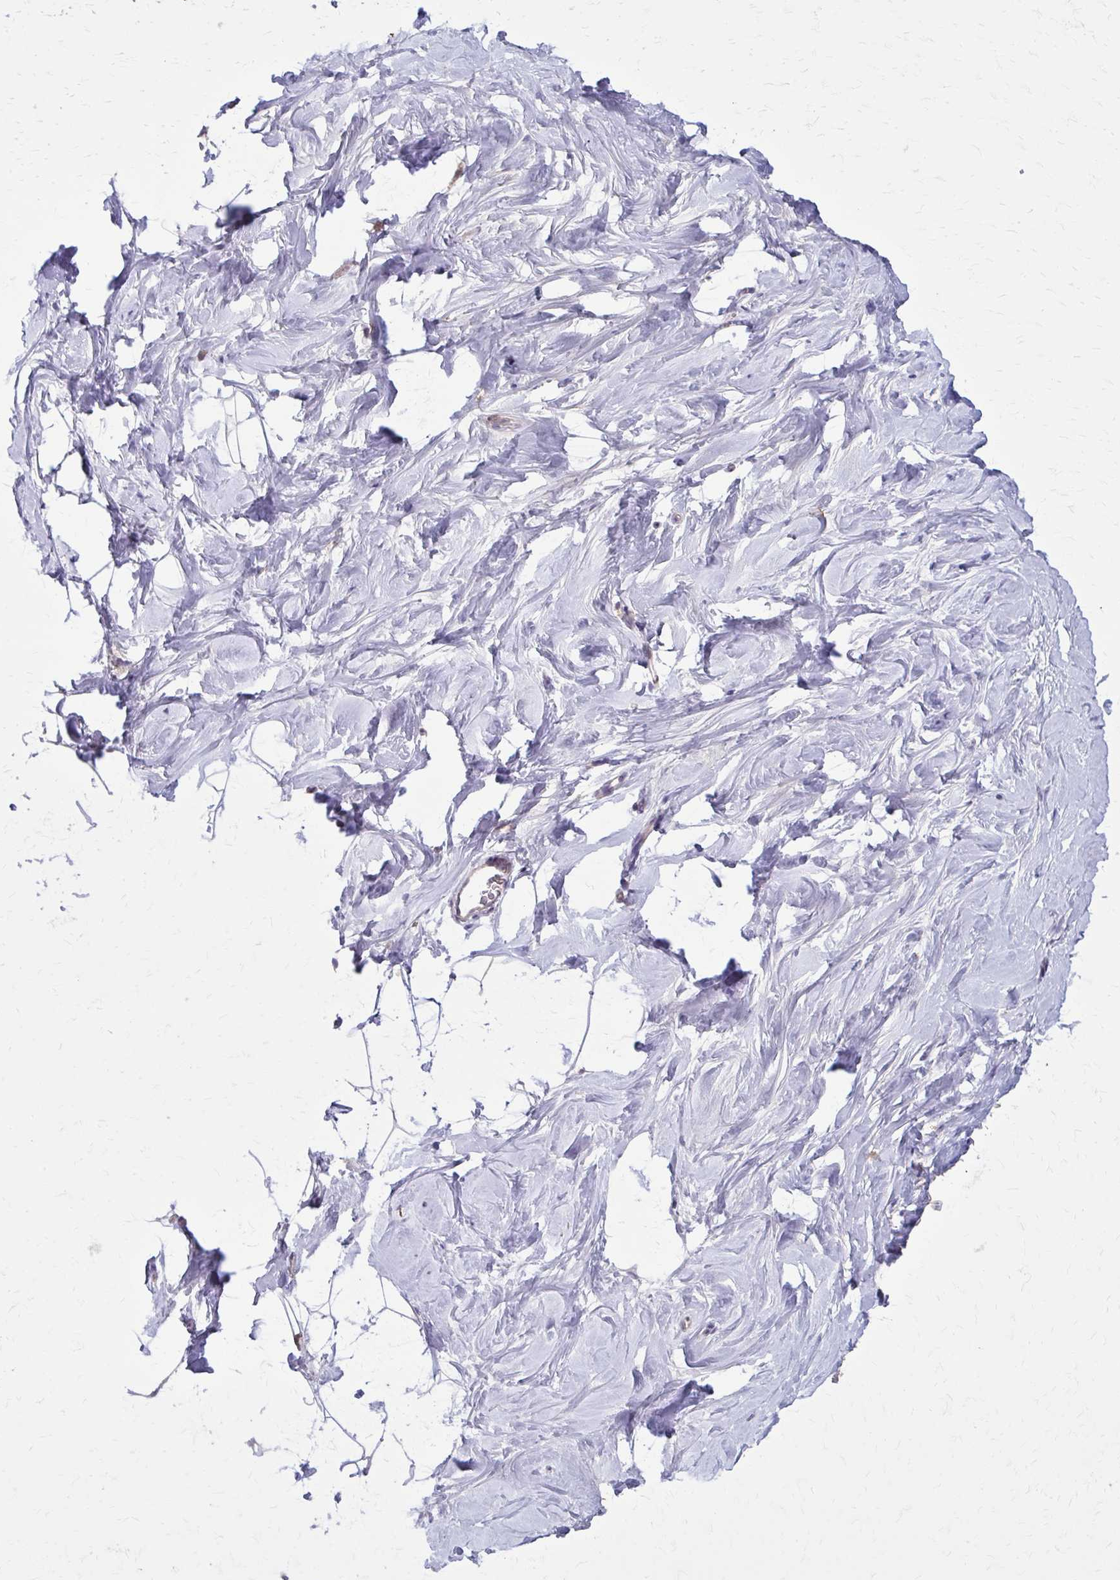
{"staining": {"intensity": "negative", "quantity": "none", "location": "none"}, "tissue": "breast", "cell_type": "Adipocytes", "image_type": "normal", "snomed": [{"axis": "morphology", "description": "Normal tissue, NOS"}, {"axis": "topography", "description": "Breast"}], "caption": "Breast stained for a protein using IHC exhibits no staining adipocytes.", "gene": "NRBF2", "patient": {"sex": "female", "age": 32}}